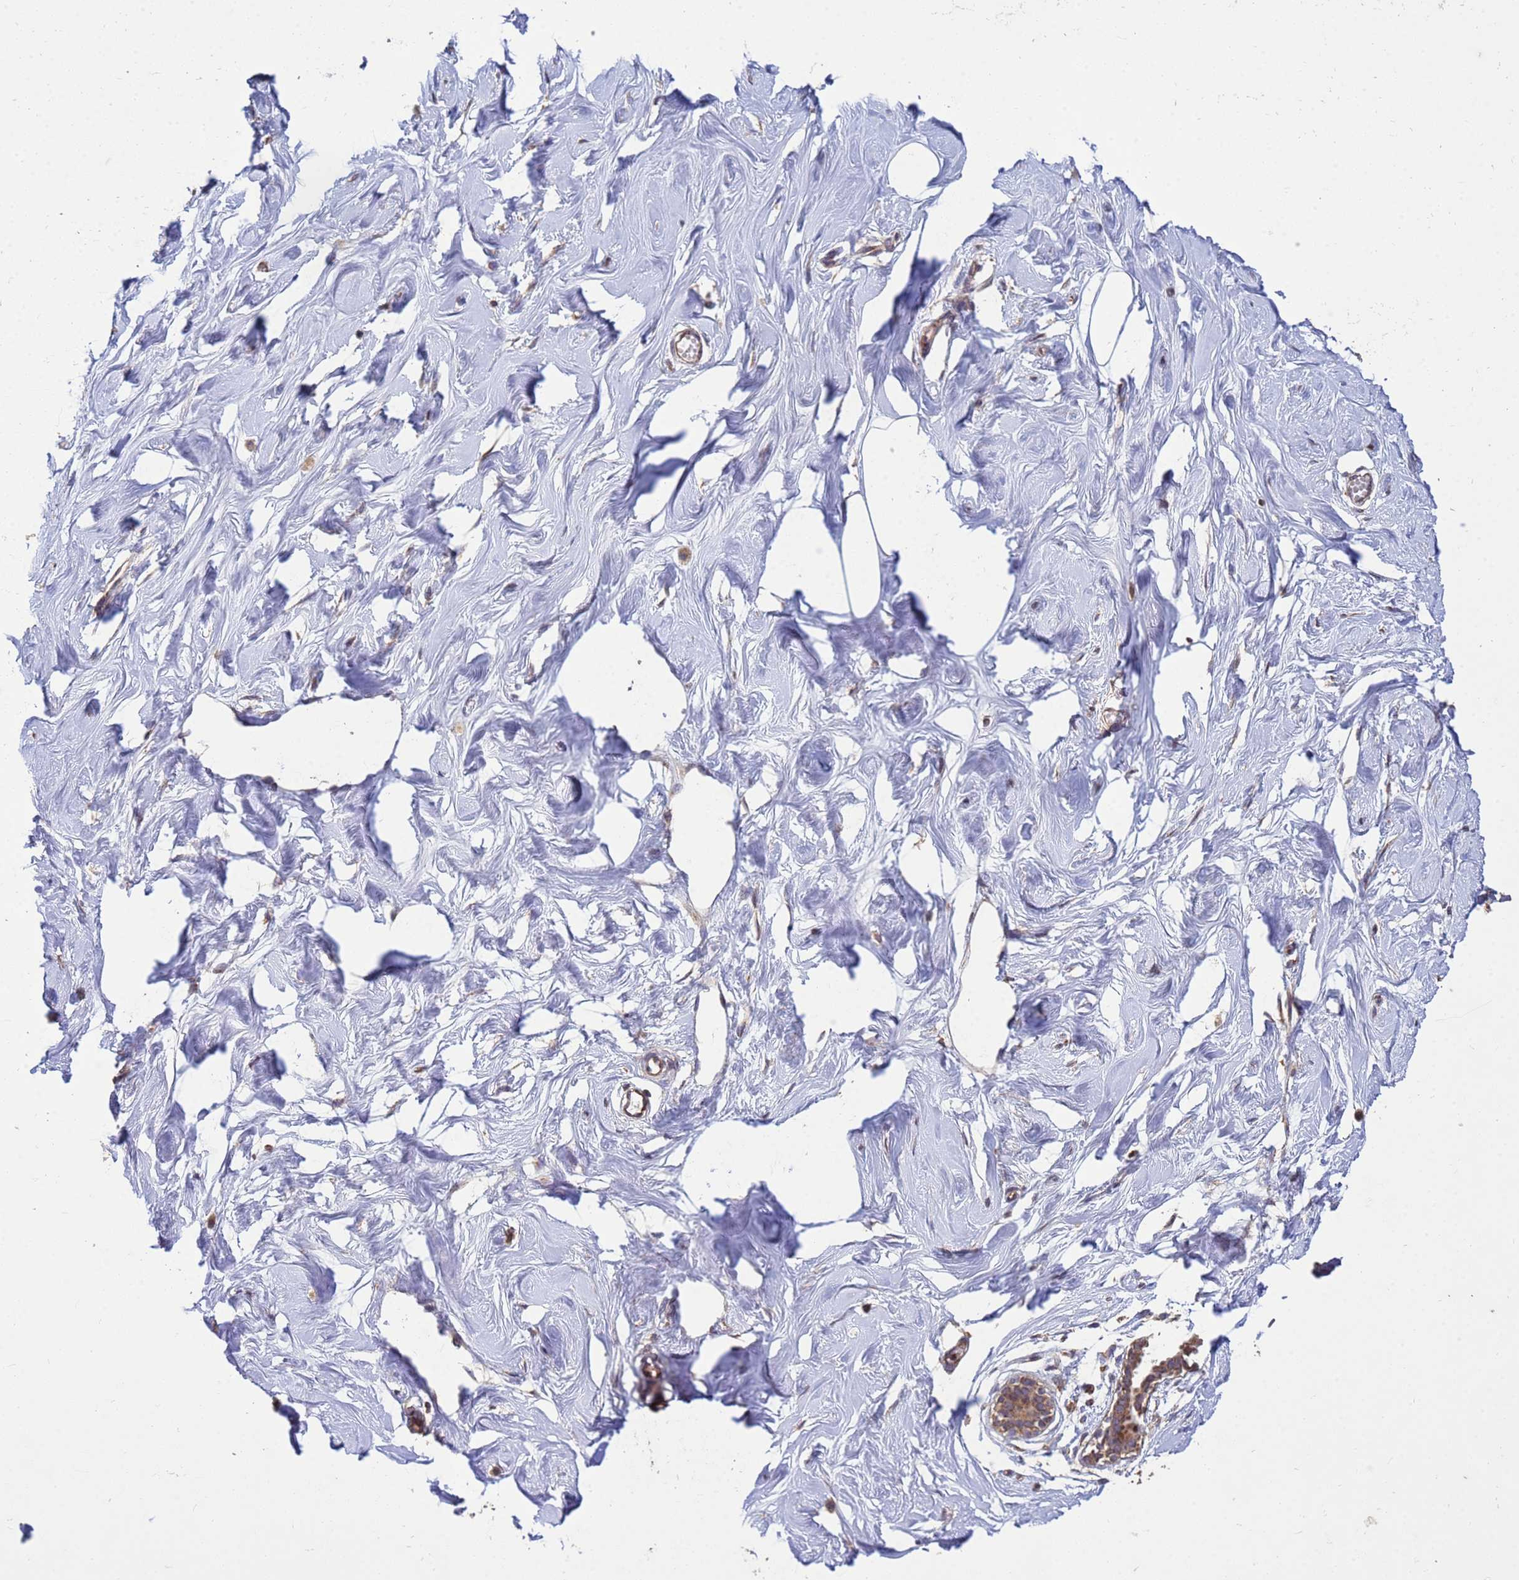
{"staining": {"intensity": "weak", "quantity": "<25%", "location": "cytoplasmic/membranous"}, "tissue": "breast", "cell_type": "Adipocytes", "image_type": "normal", "snomed": [{"axis": "morphology", "description": "Normal tissue, NOS"}, {"axis": "morphology", "description": "Adenoma, NOS"}, {"axis": "topography", "description": "Breast"}], "caption": "This is an IHC micrograph of benign breast. There is no expression in adipocytes.", "gene": "P2RX7", "patient": {"sex": "female", "age": 23}}